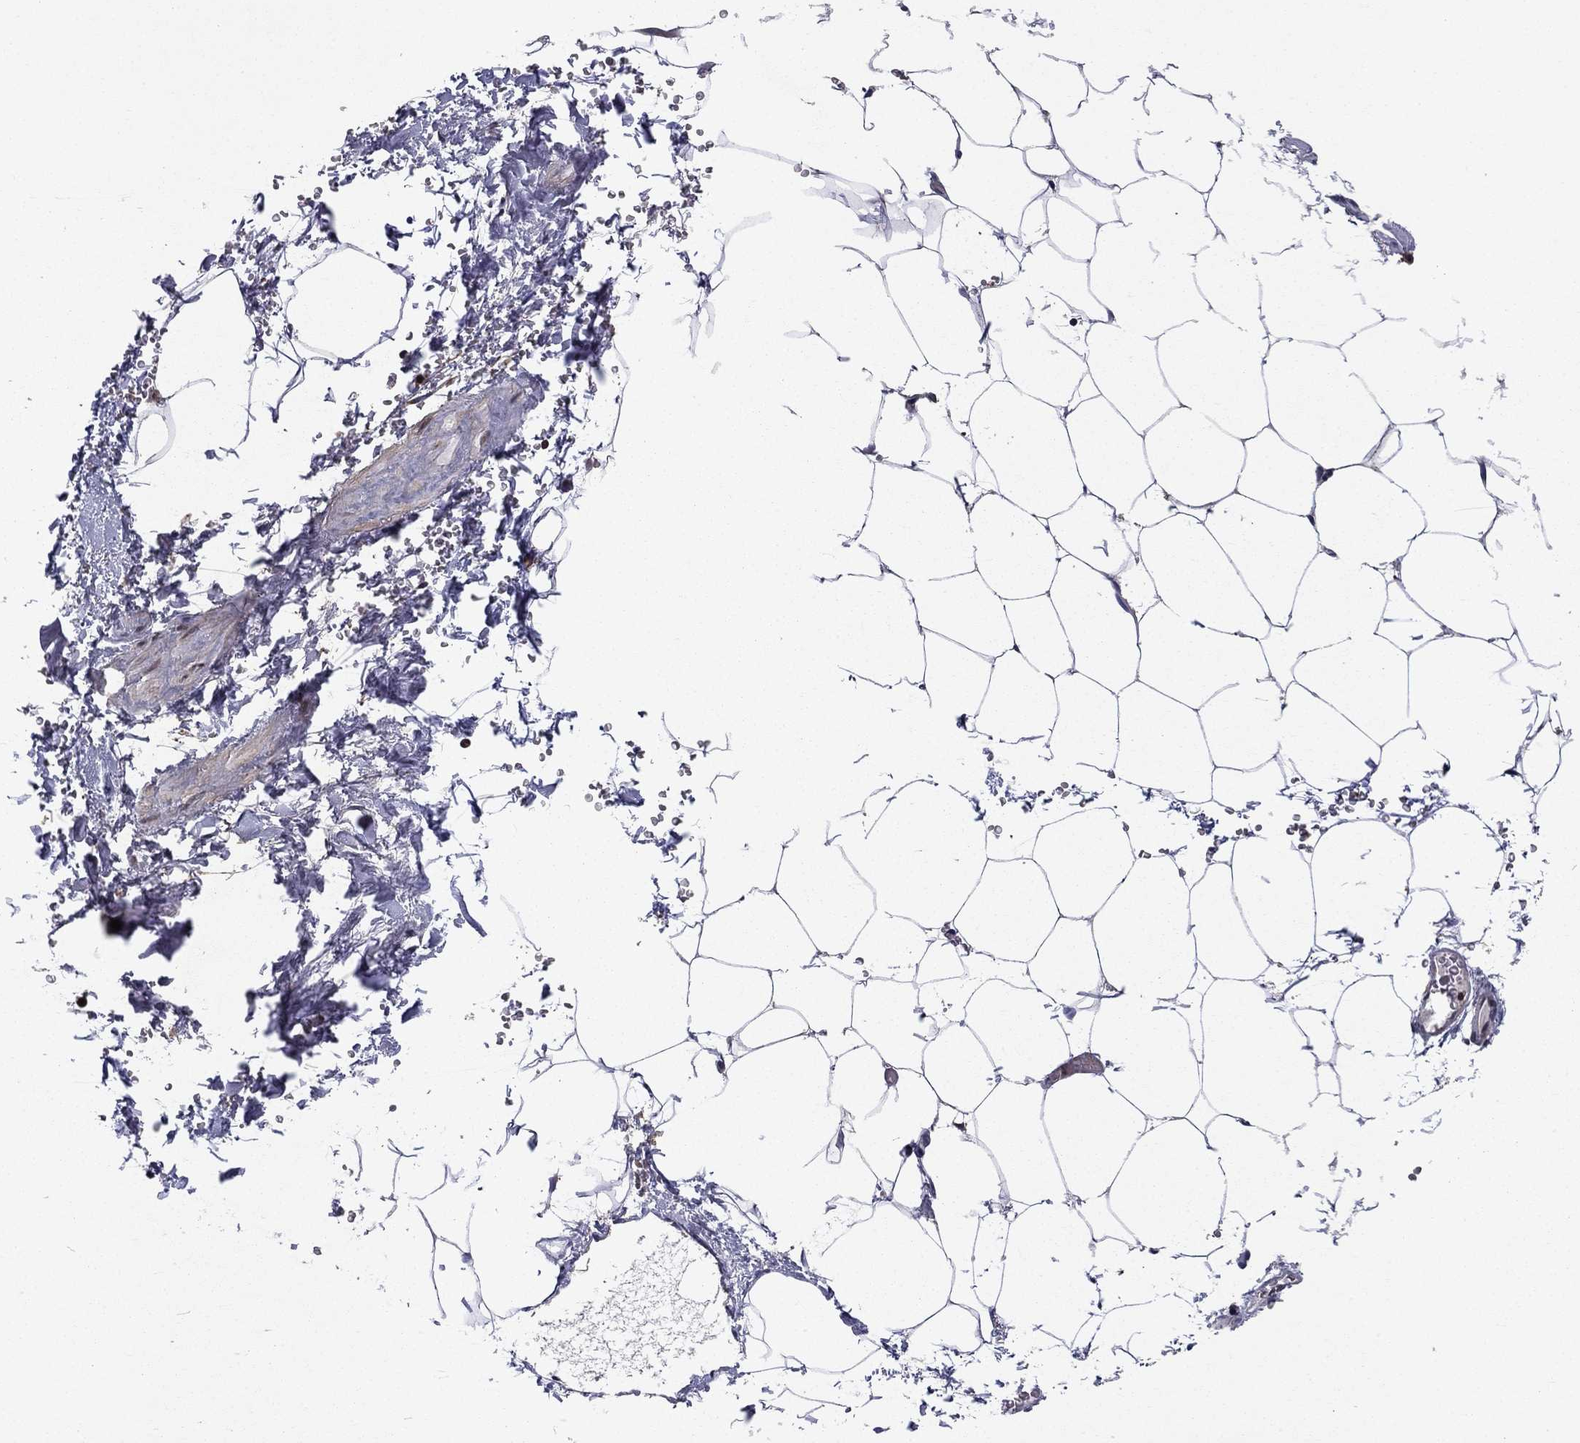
{"staining": {"intensity": "negative", "quantity": "none", "location": "none"}, "tissue": "adipose tissue", "cell_type": "Adipocytes", "image_type": "normal", "snomed": [{"axis": "morphology", "description": "Normal tissue, NOS"}, {"axis": "topography", "description": "Soft tissue"}, {"axis": "topography", "description": "Adipose tissue"}, {"axis": "topography", "description": "Vascular tissue"}, {"axis": "topography", "description": "Peripheral nerve tissue"}], "caption": "This is an immunohistochemistry micrograph of benign human adipose tissue. There is no positivity in adipocytes.", "gene": "SSX2IP", "patient": {"sex": "male", "age": 68}}